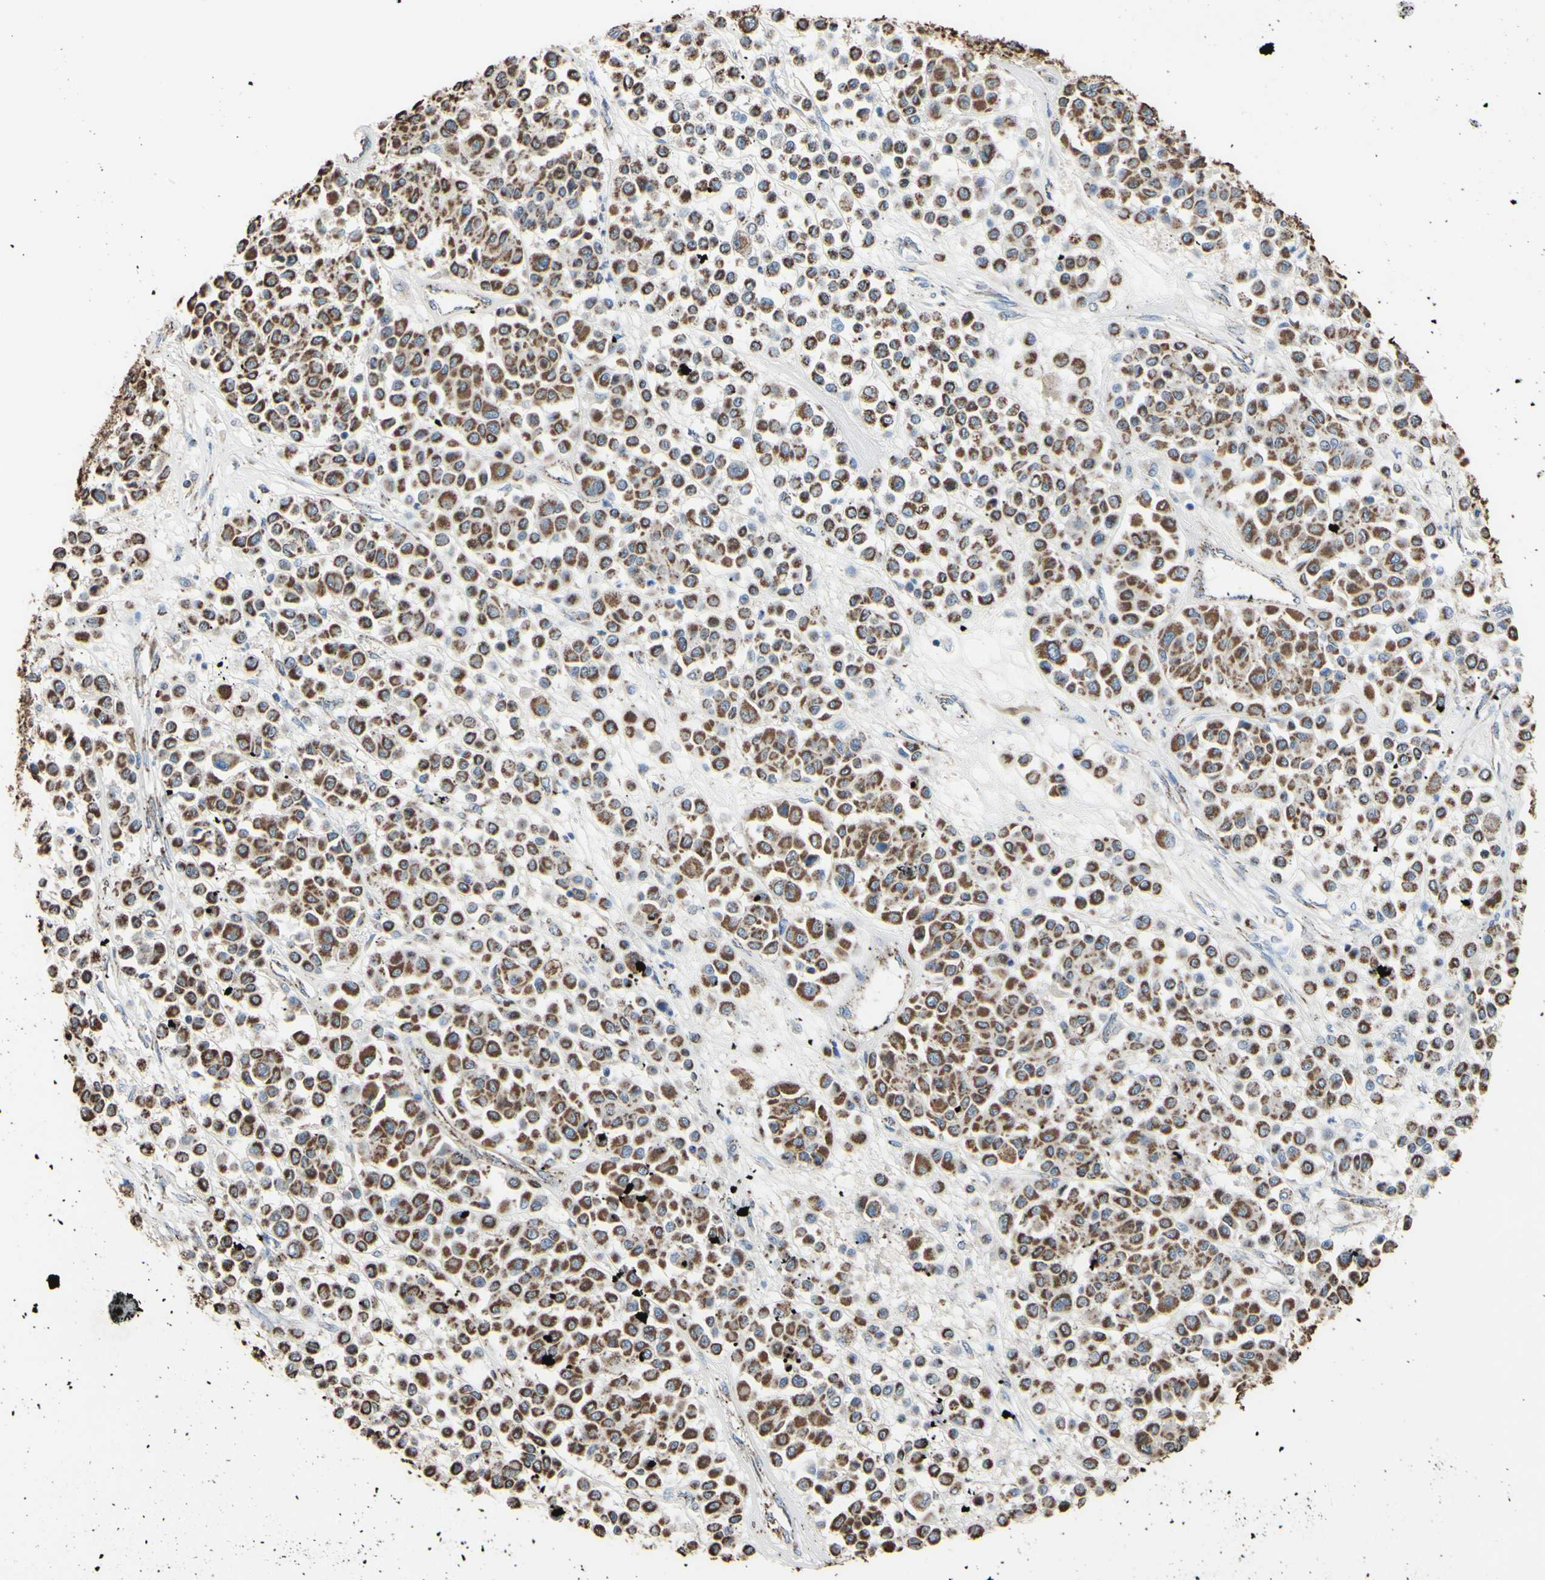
{"staining": {"intensity": "strong", "quantity": "25%-75%", "location": "cytoplasmic/membranous"}, "tissue": "melanoma", "cell_type": "Tumor cells", "image_type": "cancer", "snomed": [{"axis": "morphology", "description": "Malignant melanoma, Metastatic site"}, {"axis": "topography", "description": "Soft tissue"}], "caption": "Protein staining of malignant melanoma (metastatic site) tissue demonstrates strong cytoplasmic/membranous expression in approximately 25%-75% of tumor cells.", "gene": "CMKLR2", "patient": {"sex": "male", "age": 41}}